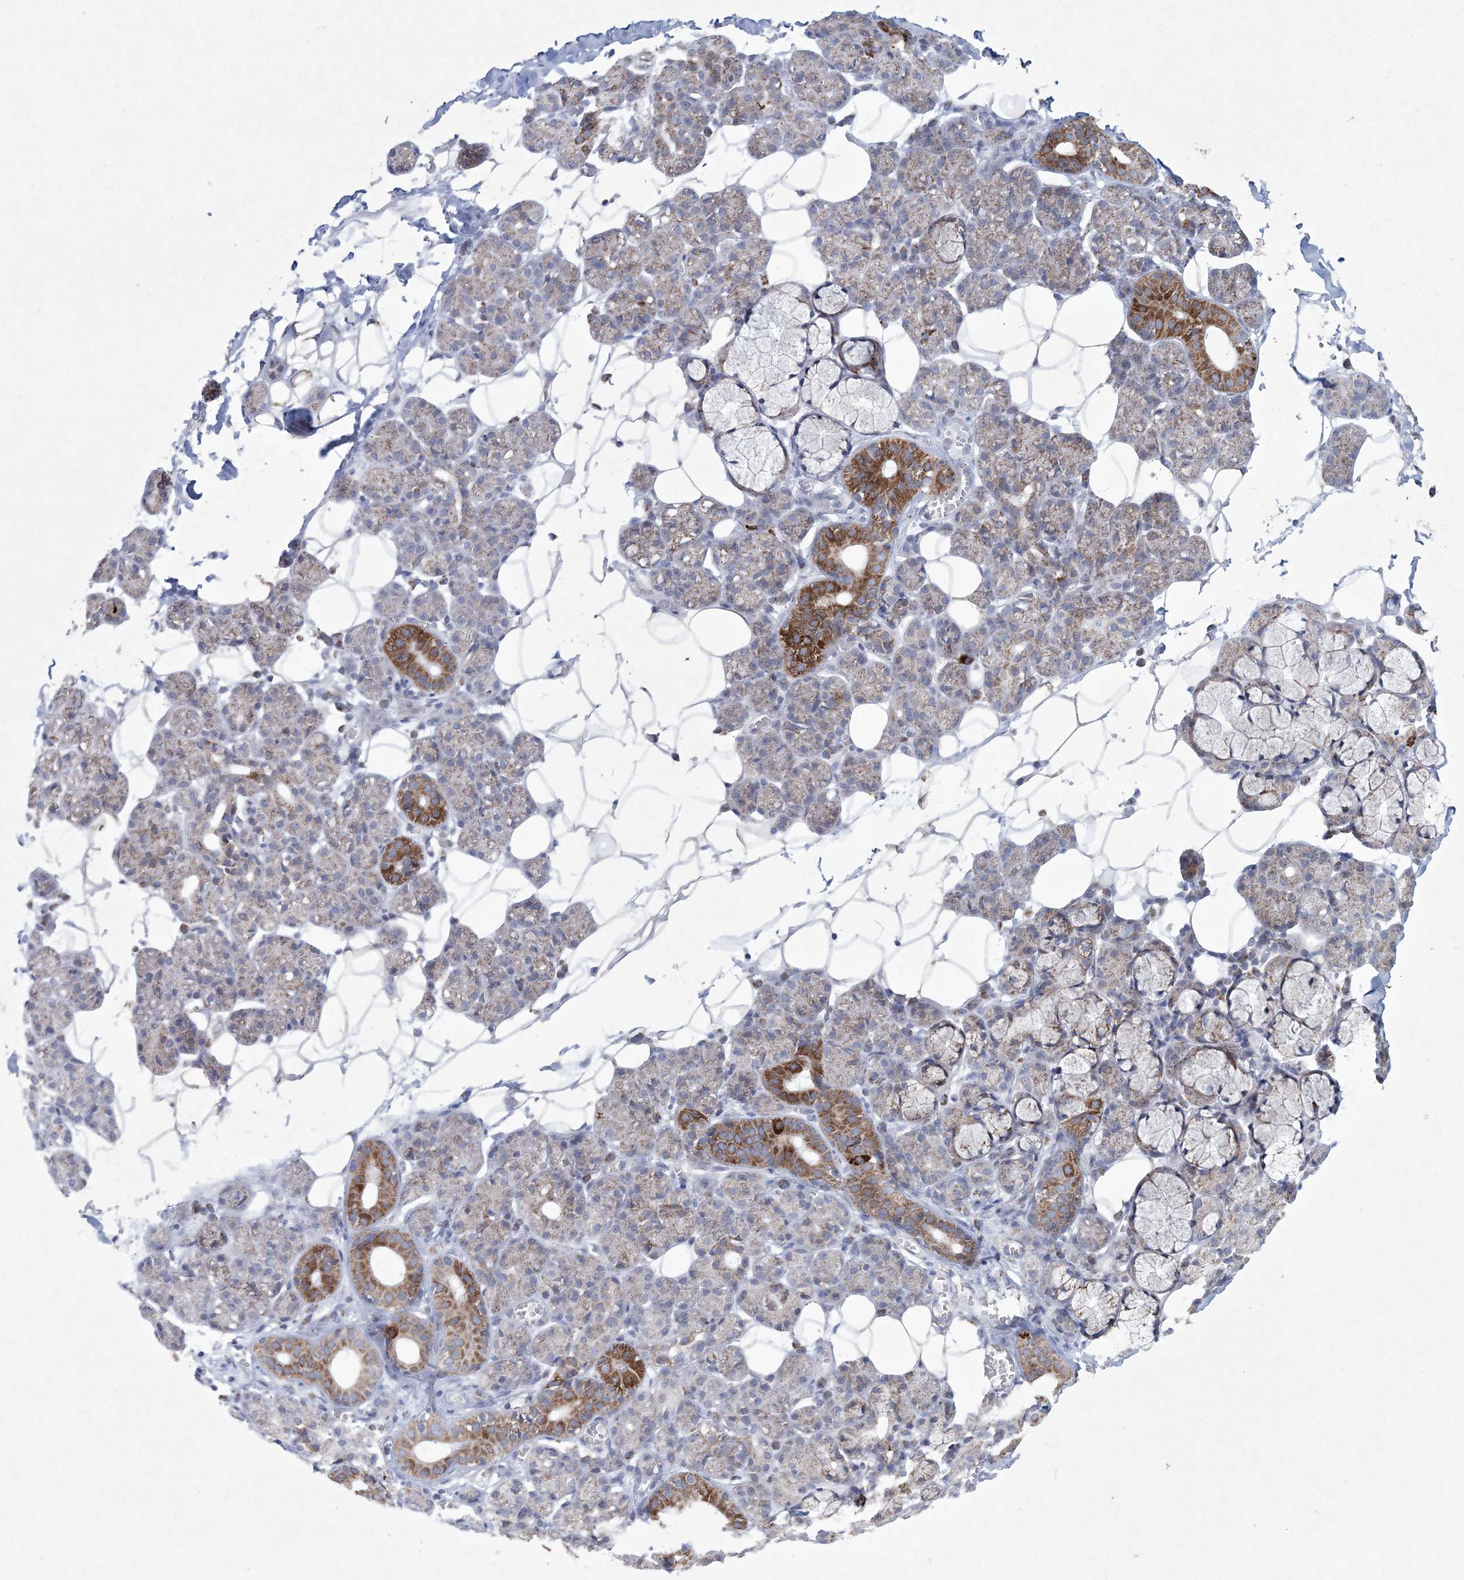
{"staining": {"intensity": "moderate", "quantity": "25%-75%", "location": "cytoplasmic/membranous"}, "tissue": "salivary gland", "cell_type": "Glandular cells", "image_type": "normal", "snomed": [{"axis": "morphology", "description": "Normal tissue, NOS"}, {"axis": "topography", "description": "Salivary gland"}], "caption": "The image reveals a brown stain indicating the presence of a protein in the cytoplasmic/membranous of glandular cells in salivary gland.", "gene": "CES4A", "patient": {"sex": "male", "age": 63}}